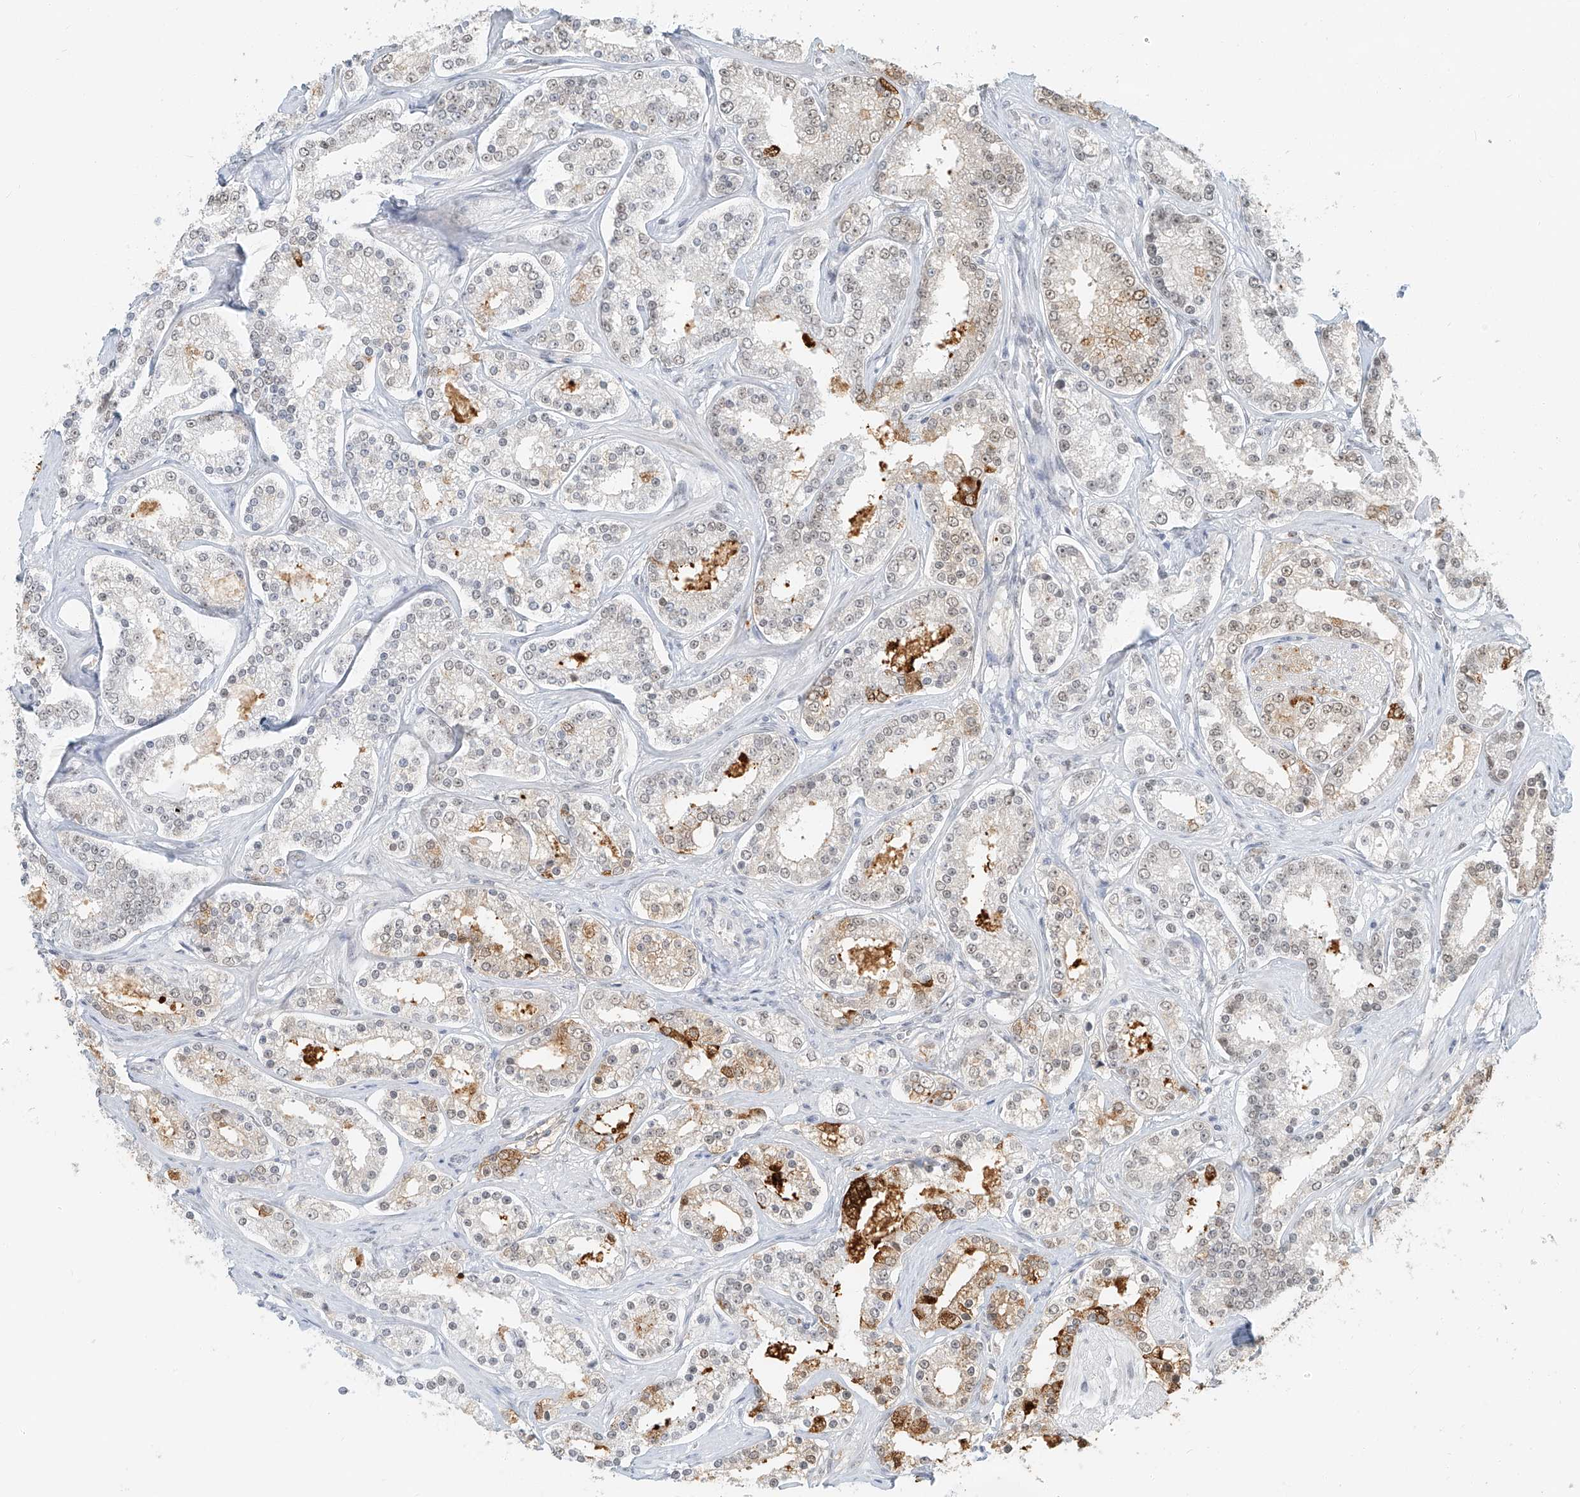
{"staining": {"intensity": "moderate", "quantity": "<25%", "location": "cytoplasmic/membranous,nuclear"}, "tissue": "prostate cancer", "cell_type": "Tumor cells", "image_type": "cancer", "snomed": [{"axis": "morphology", "description": "Normal tissue, NOS"}, {"axis": "morphology", "description": "Adenocarcinoma, High grade"}, {"axis": "topography", "description": "Prostate"}], "caption": "Adenocarcinoma (high-grade) (prostate) stained for a protein exhibits moderate cytoplasmic/membranous and nuclear positivity in tumor cells.", "gene": "PGC", "patient": {"sex": "male", "age": 83}}